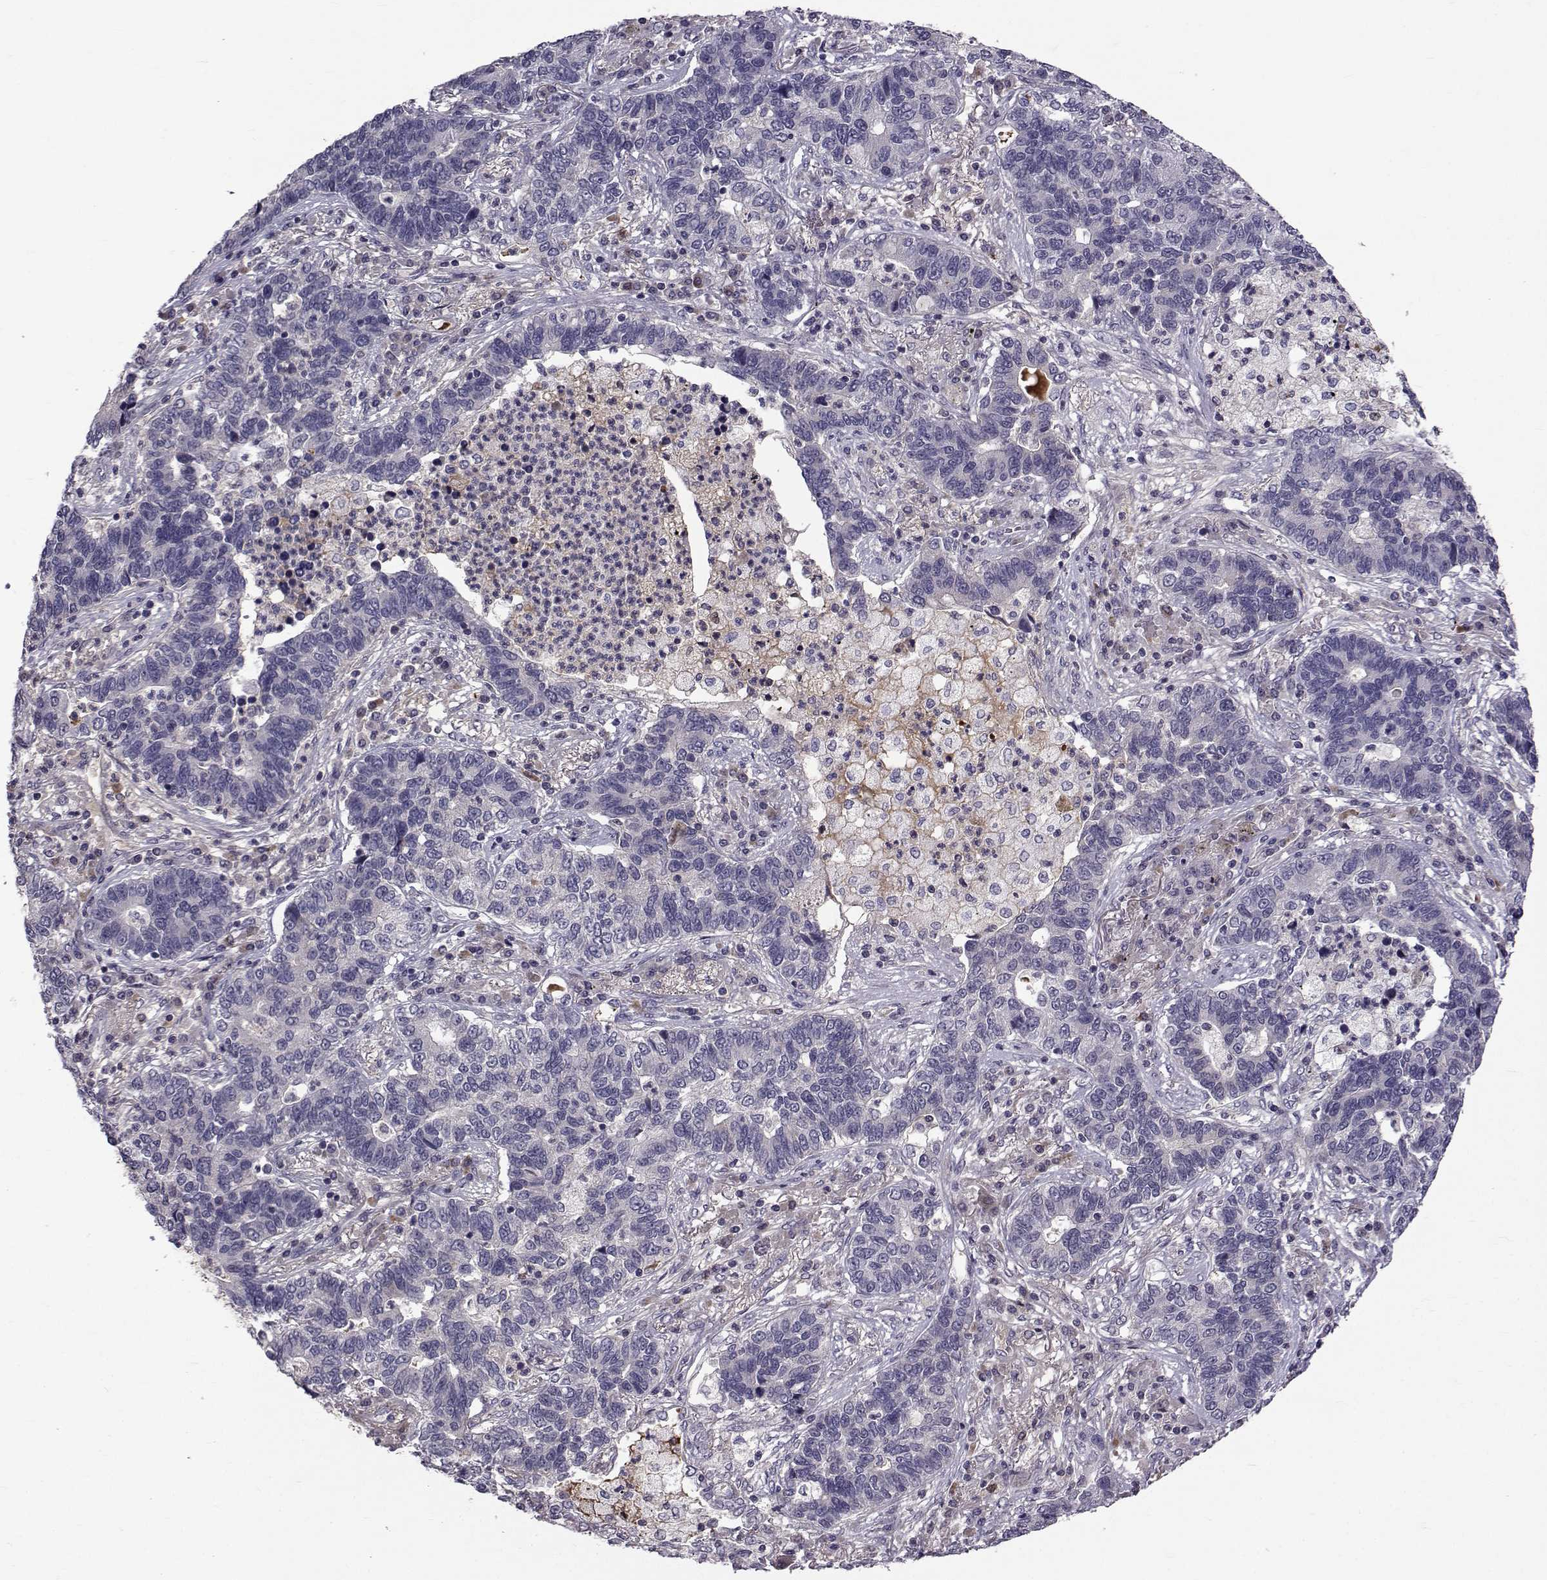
{"staining": {"intensity": "negative", "quantity": "none", "location": "none"}, "tissue": "lung cancer", "cell_type": "Tumor cells", "image_type": "cancer", "snomed": [{"axis": "morphology", "description": "Adenocarcinoma, NOS"}, {"axis": "topography", "description": "Lung"}], "caption": "Protein analysis of lung cancer shows no significant expression in tumor cells.", "gene": "TNFRSF11B", "patient": {"sex": "female", "age": 57}}